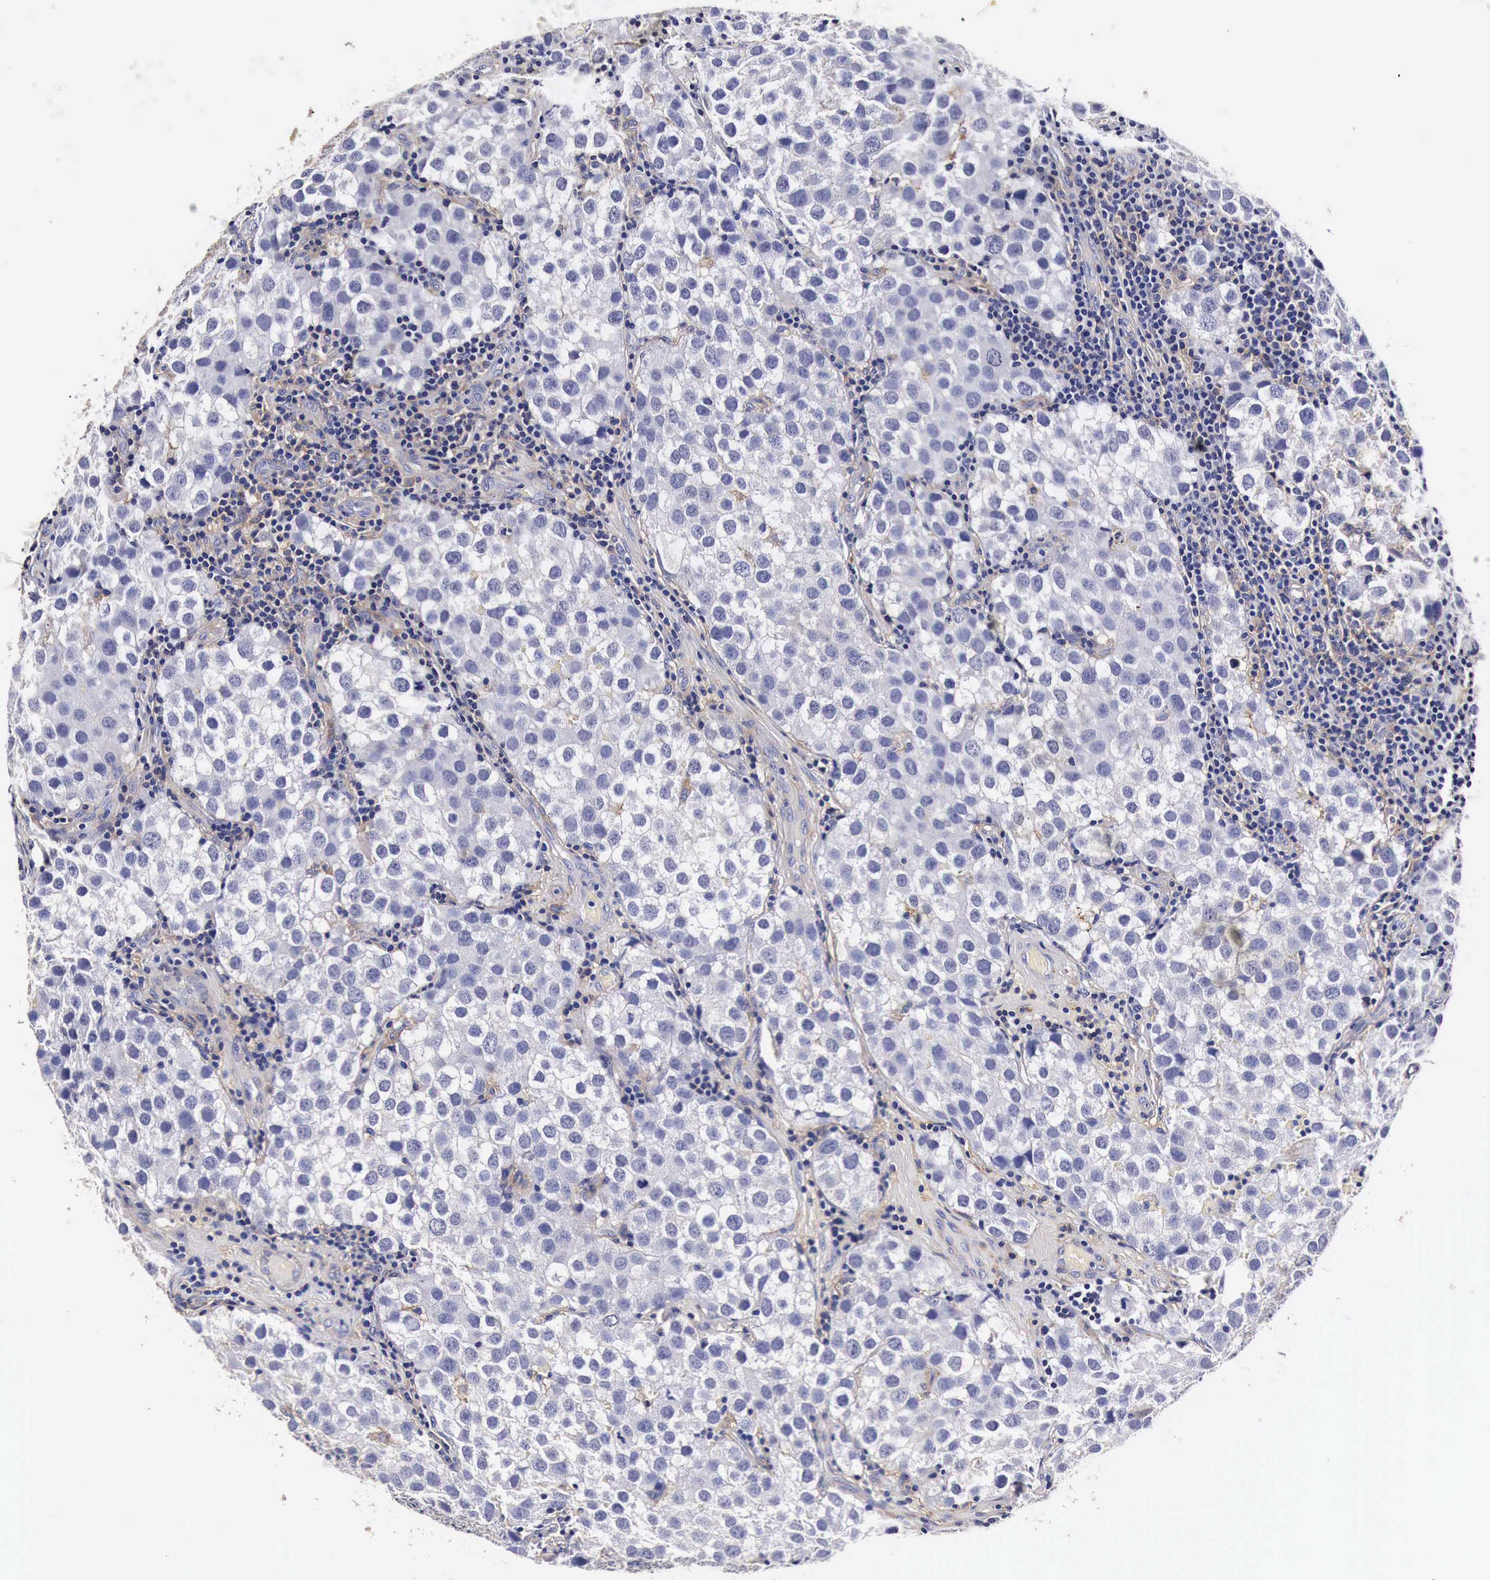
{"staining": {"intensity": "negative", "quantity": "none", "location": "none"}, "tissue": "testis cancer", "cell_type": "Tumor cells", "image_type": "cancer", "snomed": [{"axis": "morphology", "description": "Seminoma, NOS"}, {"axis": "topography", "description": "Testis"}], "caption": "DAB (3,3'-diaminobenzidine) immunohistochemical staining of seminoma (testis) shows no significant staining in tumor cells.", "gene": "RP2", "patient": {"sex": "male", "age": 39}}